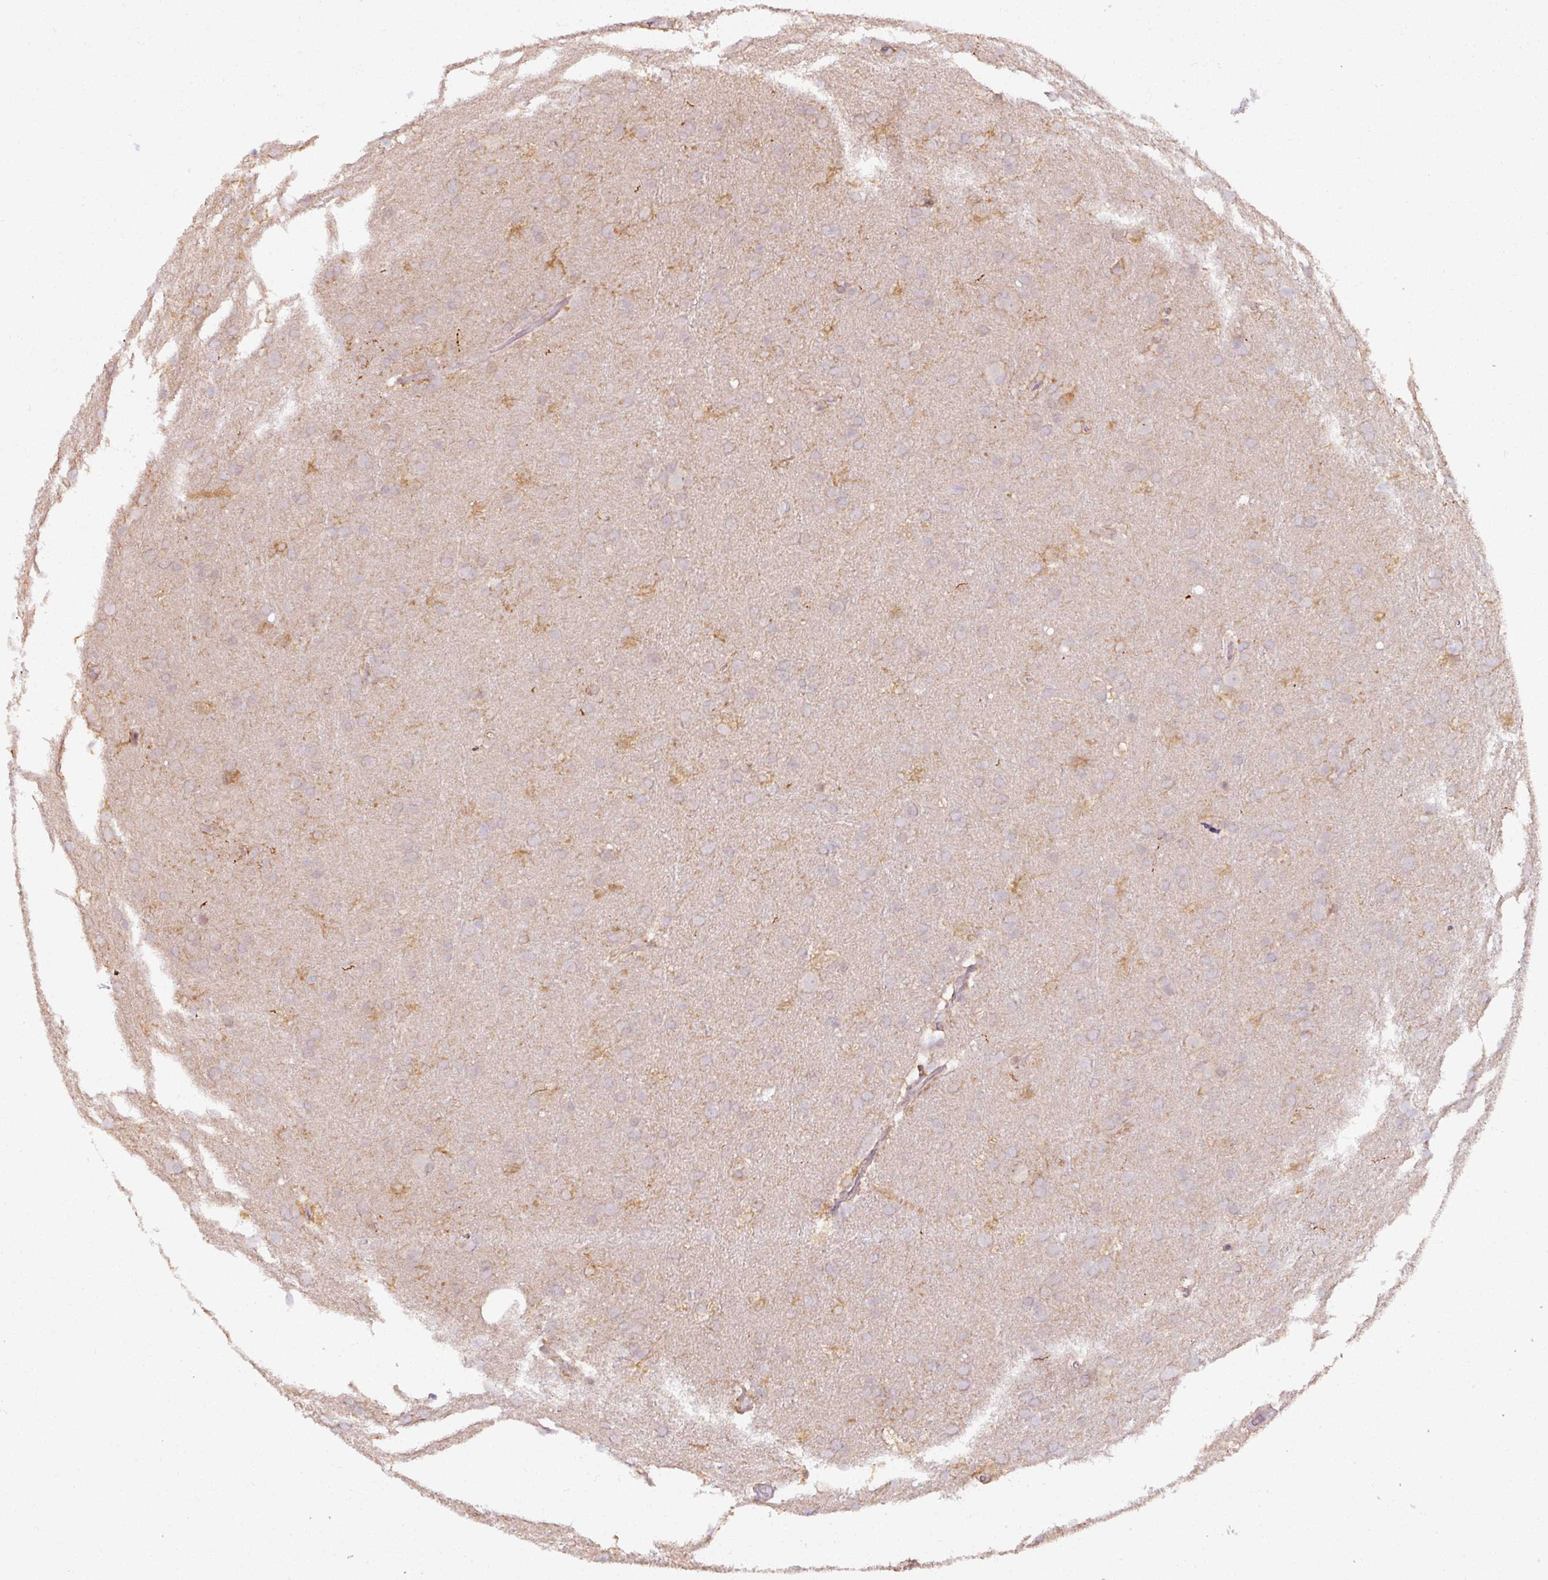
{"staining": {"intensity": "weak", "quantity": "<25%", "location": "cytoplasmic/membranous"}, "tissue": "glioma", "cell_type": "Tumor cells", "image_type": "cancer", "snomed": [{"axis": "morphology", "description": "Glioma, malignant, Low grade"}, {"axis": "topography", "description": "Brain"}], "caption": "Tumor cells are negative for brown protein staining in glioma.", "gene": "PNMA6A", "patient": {"sex": "female", "age": 32}}